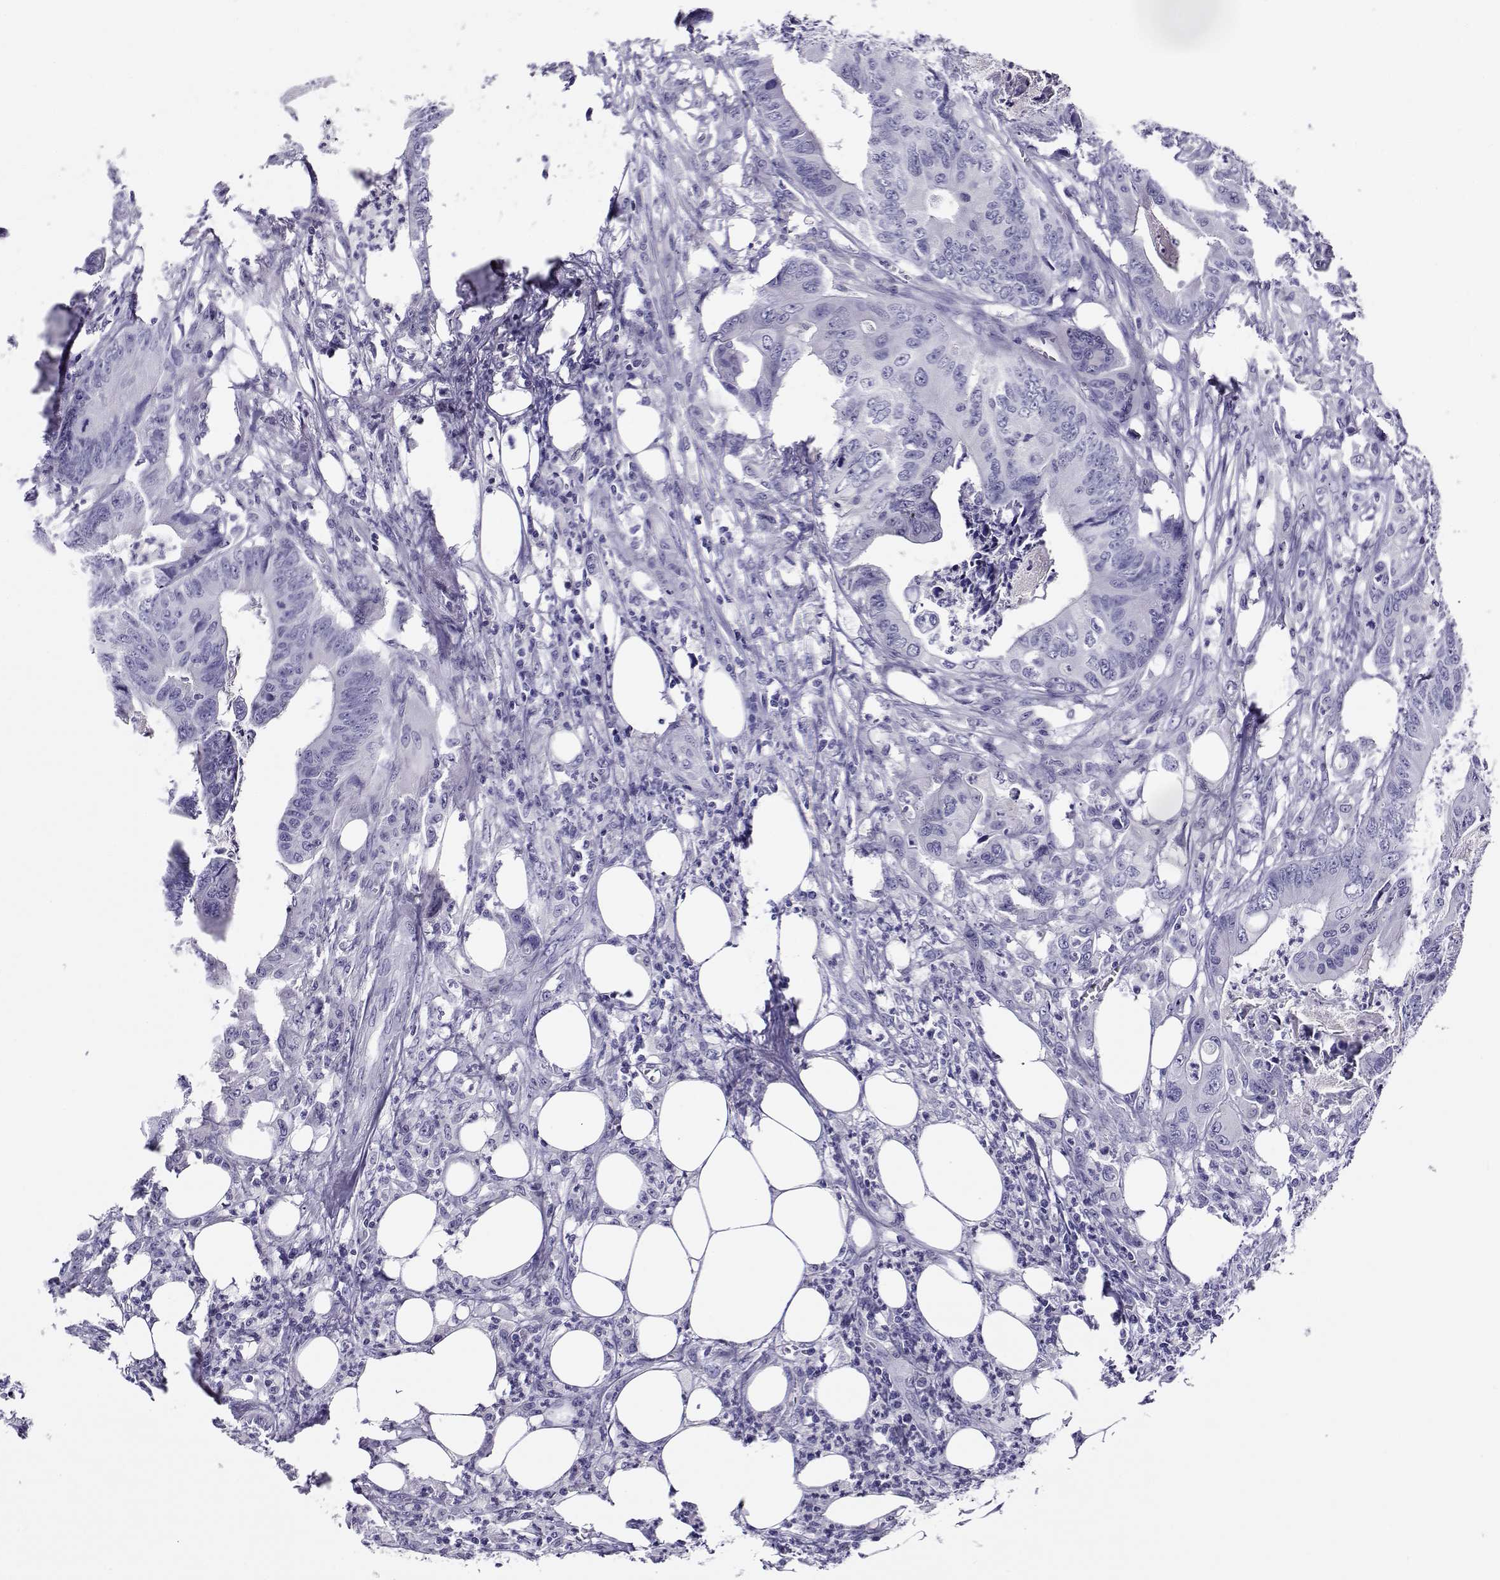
{"staining": {"intensity": "negative", "quantity": "none", "location": "none"}, "tissue": "colorectal cancer", "cell_type": "Tumor cells", "image_type": "cancer", "snomed": [{"axis": "morphology", "description": "Adenocarcinoma, NOS"}, {"axis": "topography", "description": "Colon"}], "caption": "This is an IHC image of colorectal cancer (adenocarcinoma). There is no expression in tumor cells.", "gene": "RHOXF2", "patient": {"sex": "male", "age": 84}}